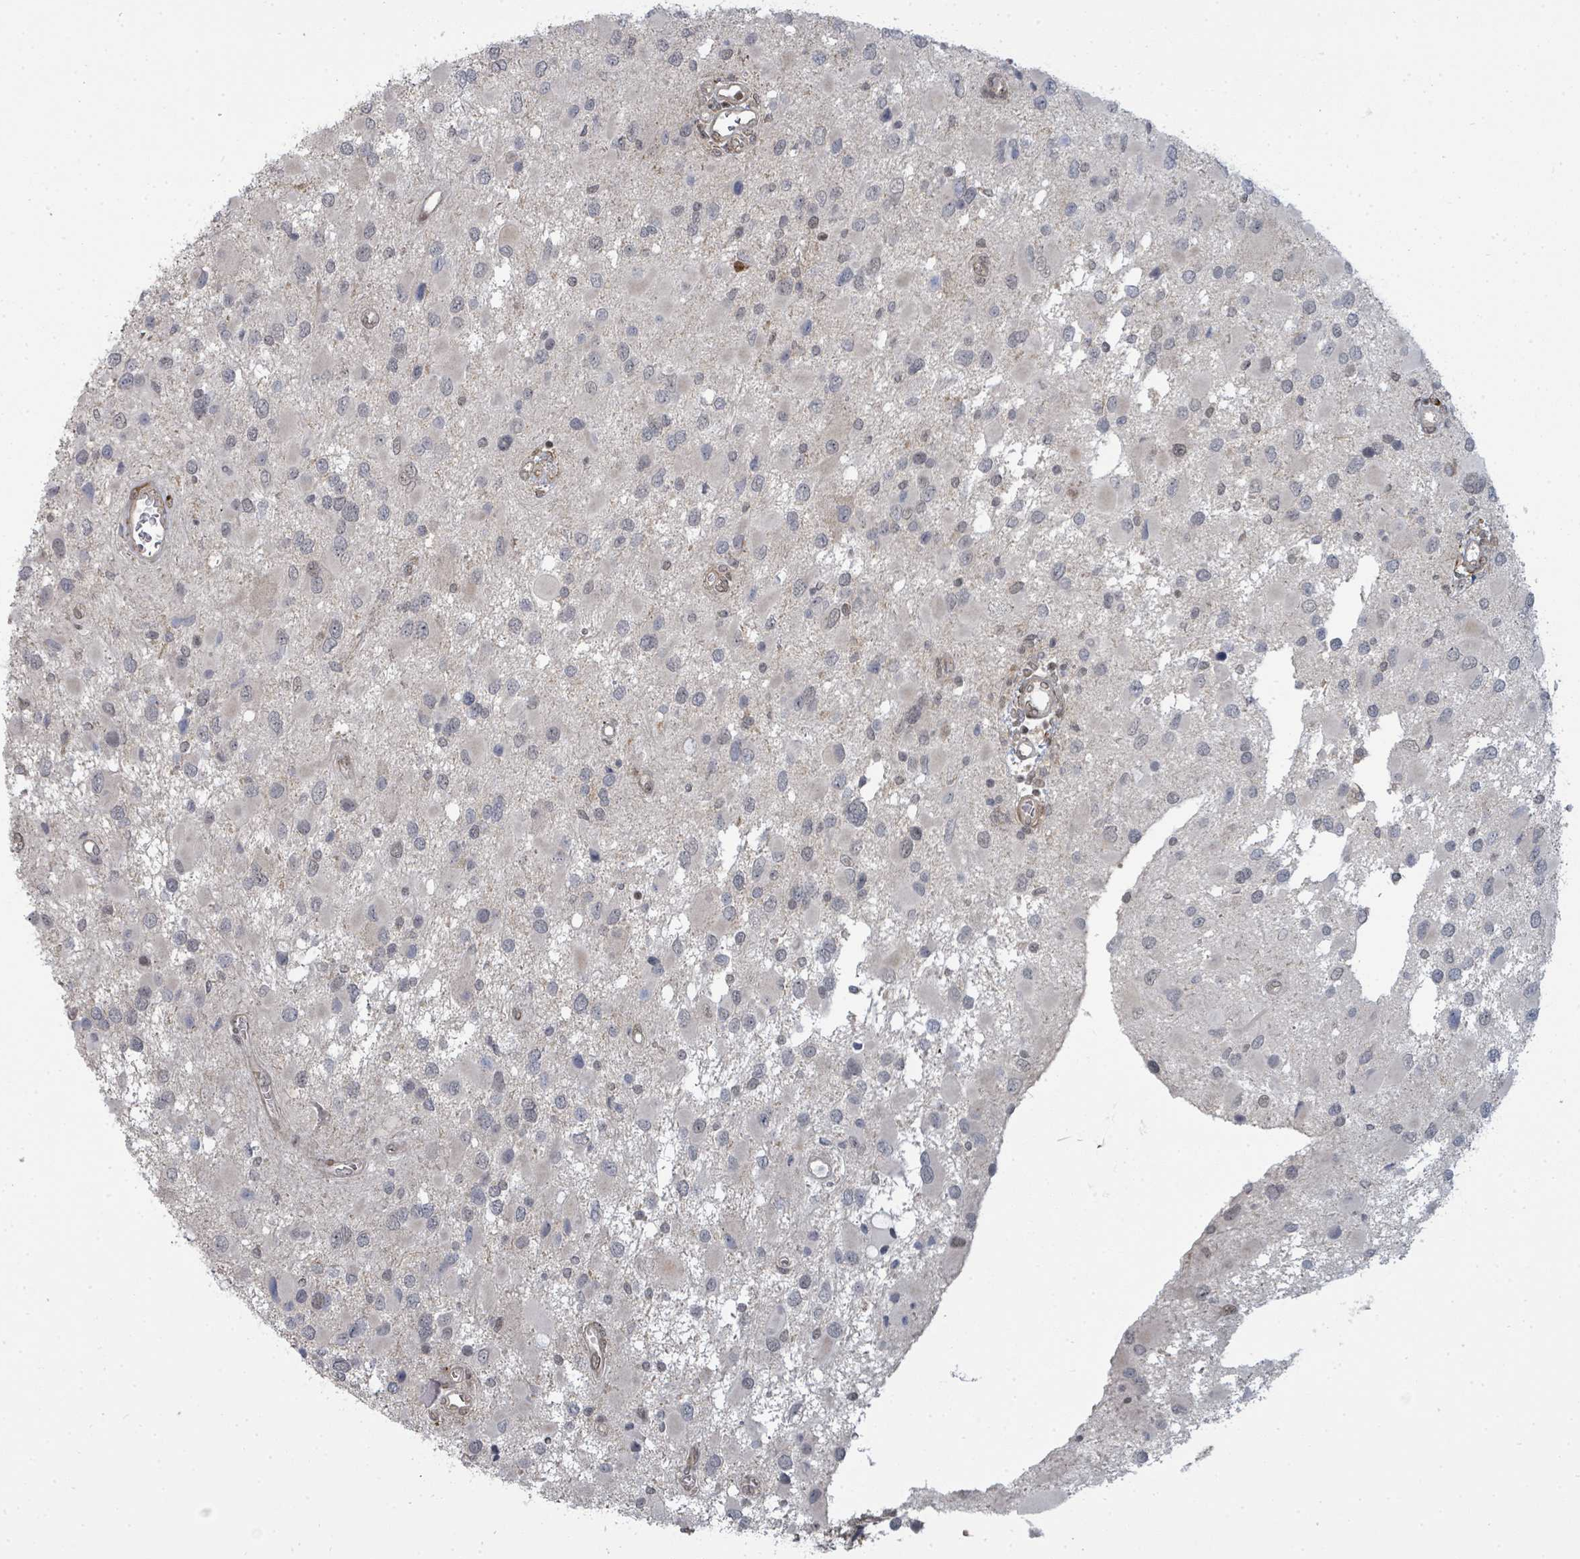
{"staining": {"intensity": "negative", "quantity": "none", "location": "none"}, "tissue": "glioma", "cell_type": "Tumor cells", "image_type": "cancer", "snomed": [{"axis": "morphology", "description": "Glioma, malignant, High grade"}, {"axis": "topography", "description": "Brain"}], "caption": "Tumor cells are negative for brown protein staining in malignant high-grade glioma.", "gene": "PSMG2", "patient": {"sex": "male", "age": 53}}